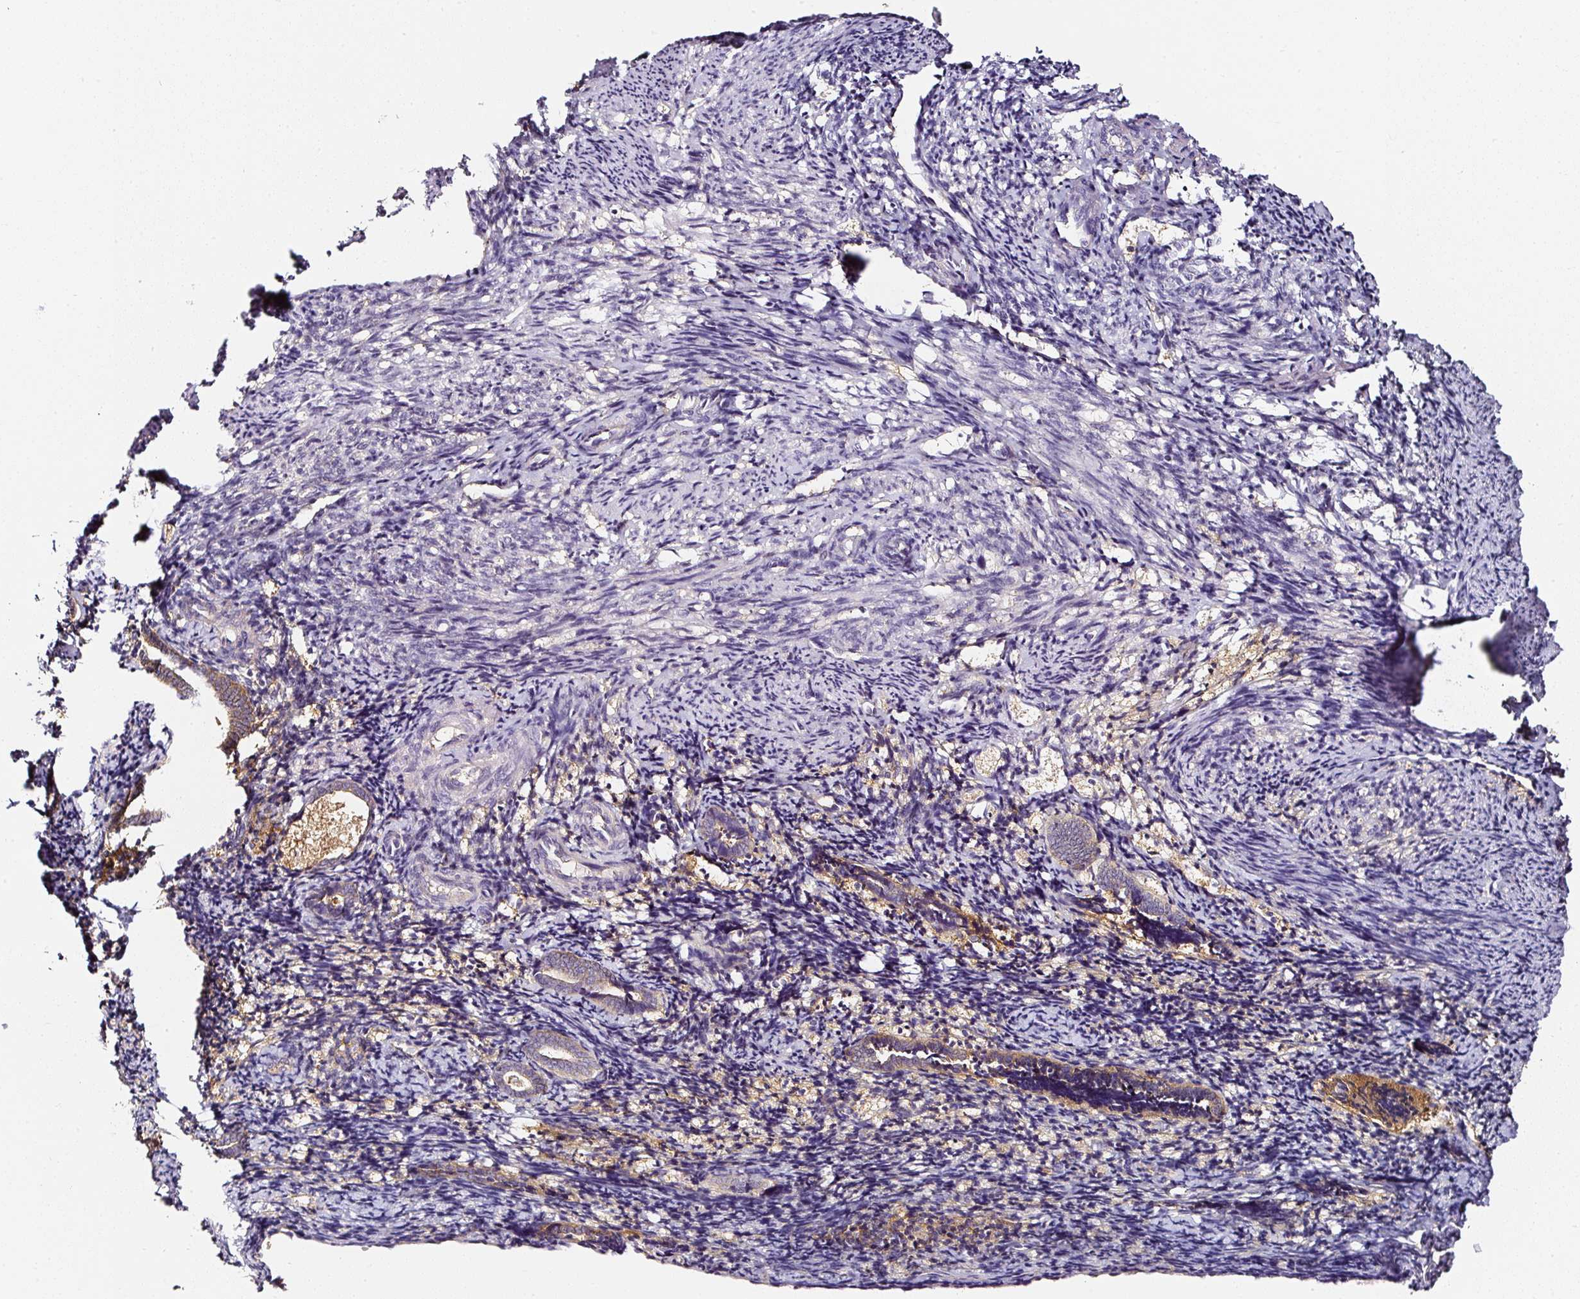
{"staining": {"intensity": "negative", "quantity": "none", "location": "none"}, "tissue": "endometrium", "cell_type": "Cells in endometrial stroma", "image_type": "normal", "snomed": [{"axis": "morphology", "description": "Normal tissue, NOS"}, {"axis": "topography", "description": "Endometrium"}], "caption": "This is an immunohistochemistry (IHC) histopathology image of benign human endometrium. There is no expression in cells in endometrial stroma.", "gene": "CD47", "patient": {"sex": "female", "age": 54}}